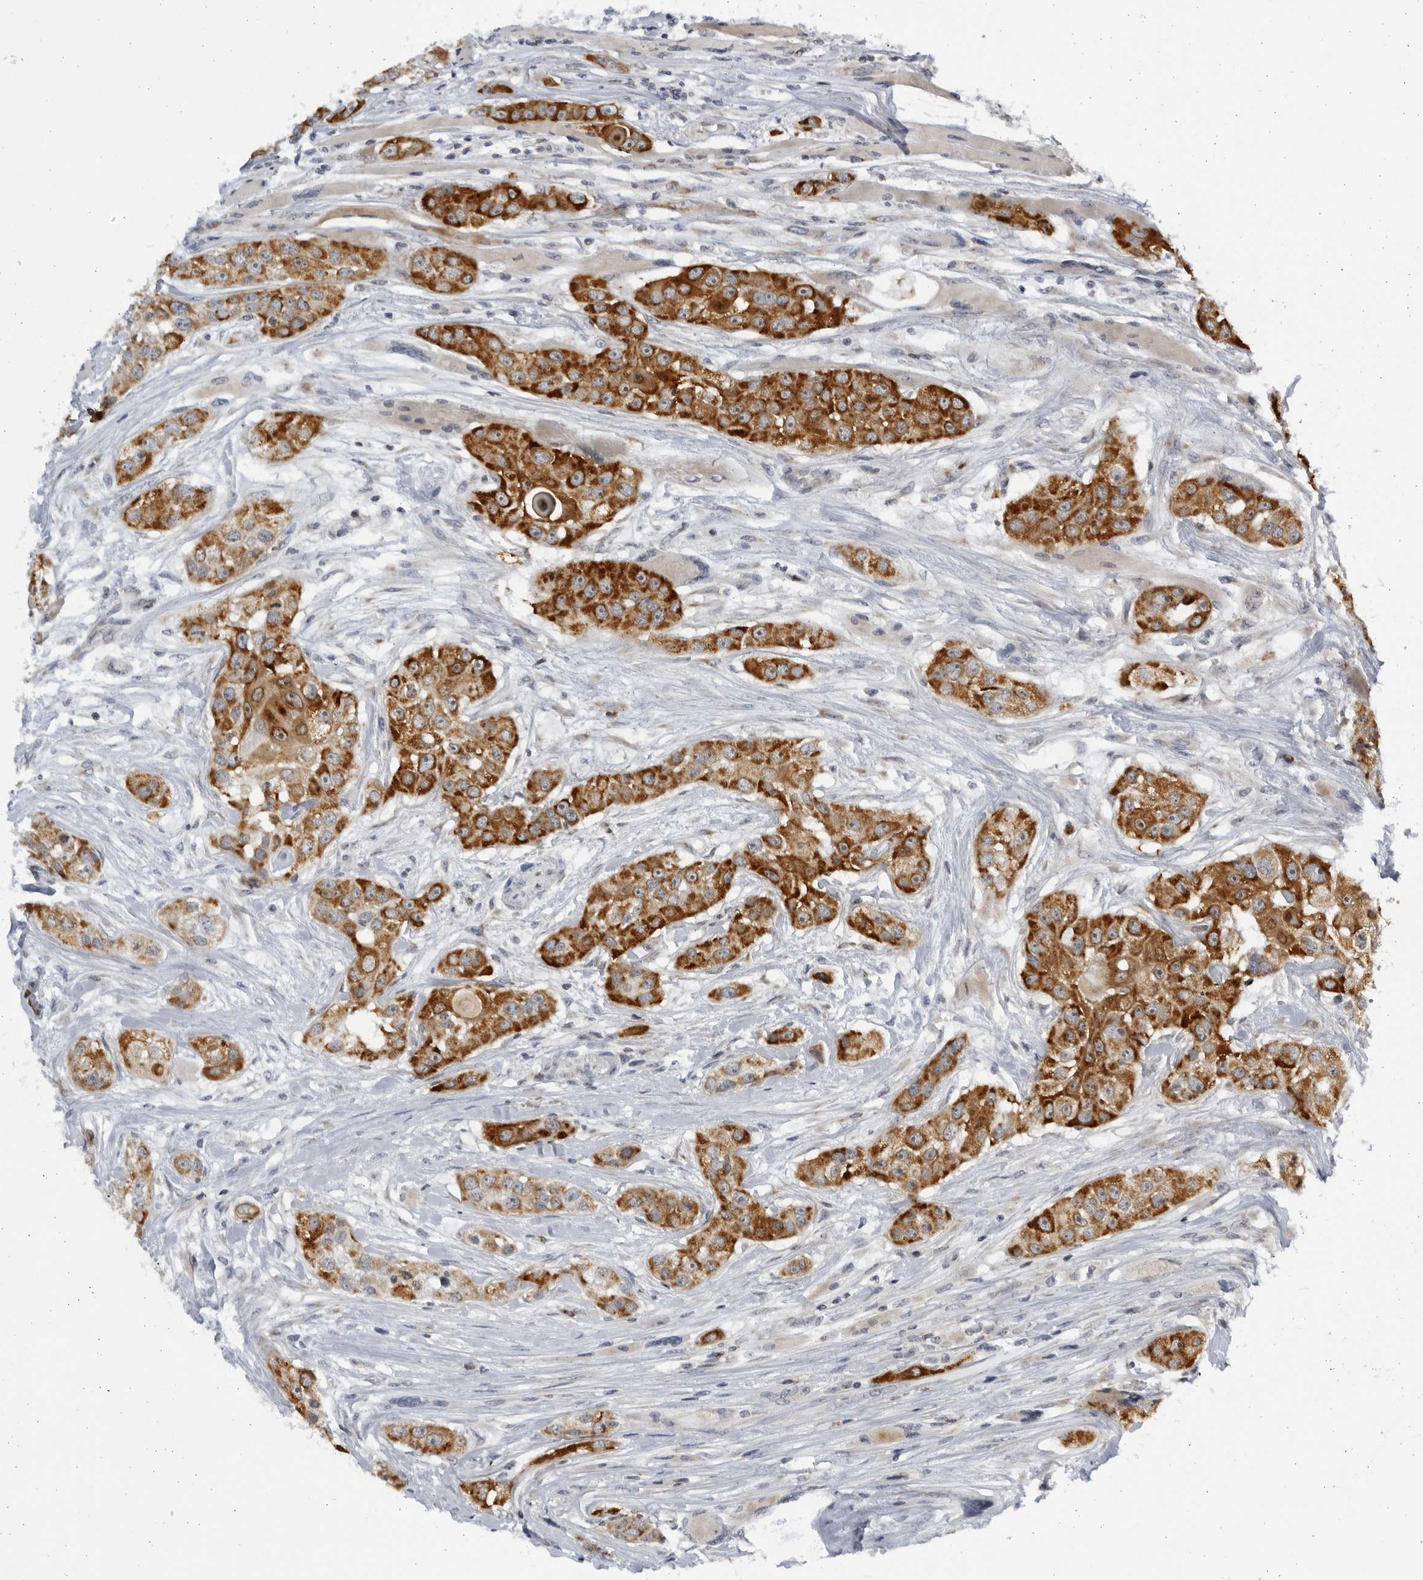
{"staining": {"intensity": "strong", "quantity": ">75%", "location": "cytoplasmic/membranous"}, "tissue": "head and neck cancer", "cell_type": "Tumor cells", "image_type": "cancer", "snomed": [{"axis": "morphology", "description": "Normal tissue, NOS"}, {"axis": "morphology", "description": "Squamous cell carcinoma, NOS"}, {"axis": "topography", "description": "Skeletal muscle"}, {"axis": "topography", "description": "Head-Neck"}], "caption": "Protein staining of squamous cell carcinoma (head and neck) tissue displays strong cytoplasmic/membranous staining in about >75% of tumor cells.", "gene": "SLC25A22", "patient": {"sex": "male", "age": 51}}